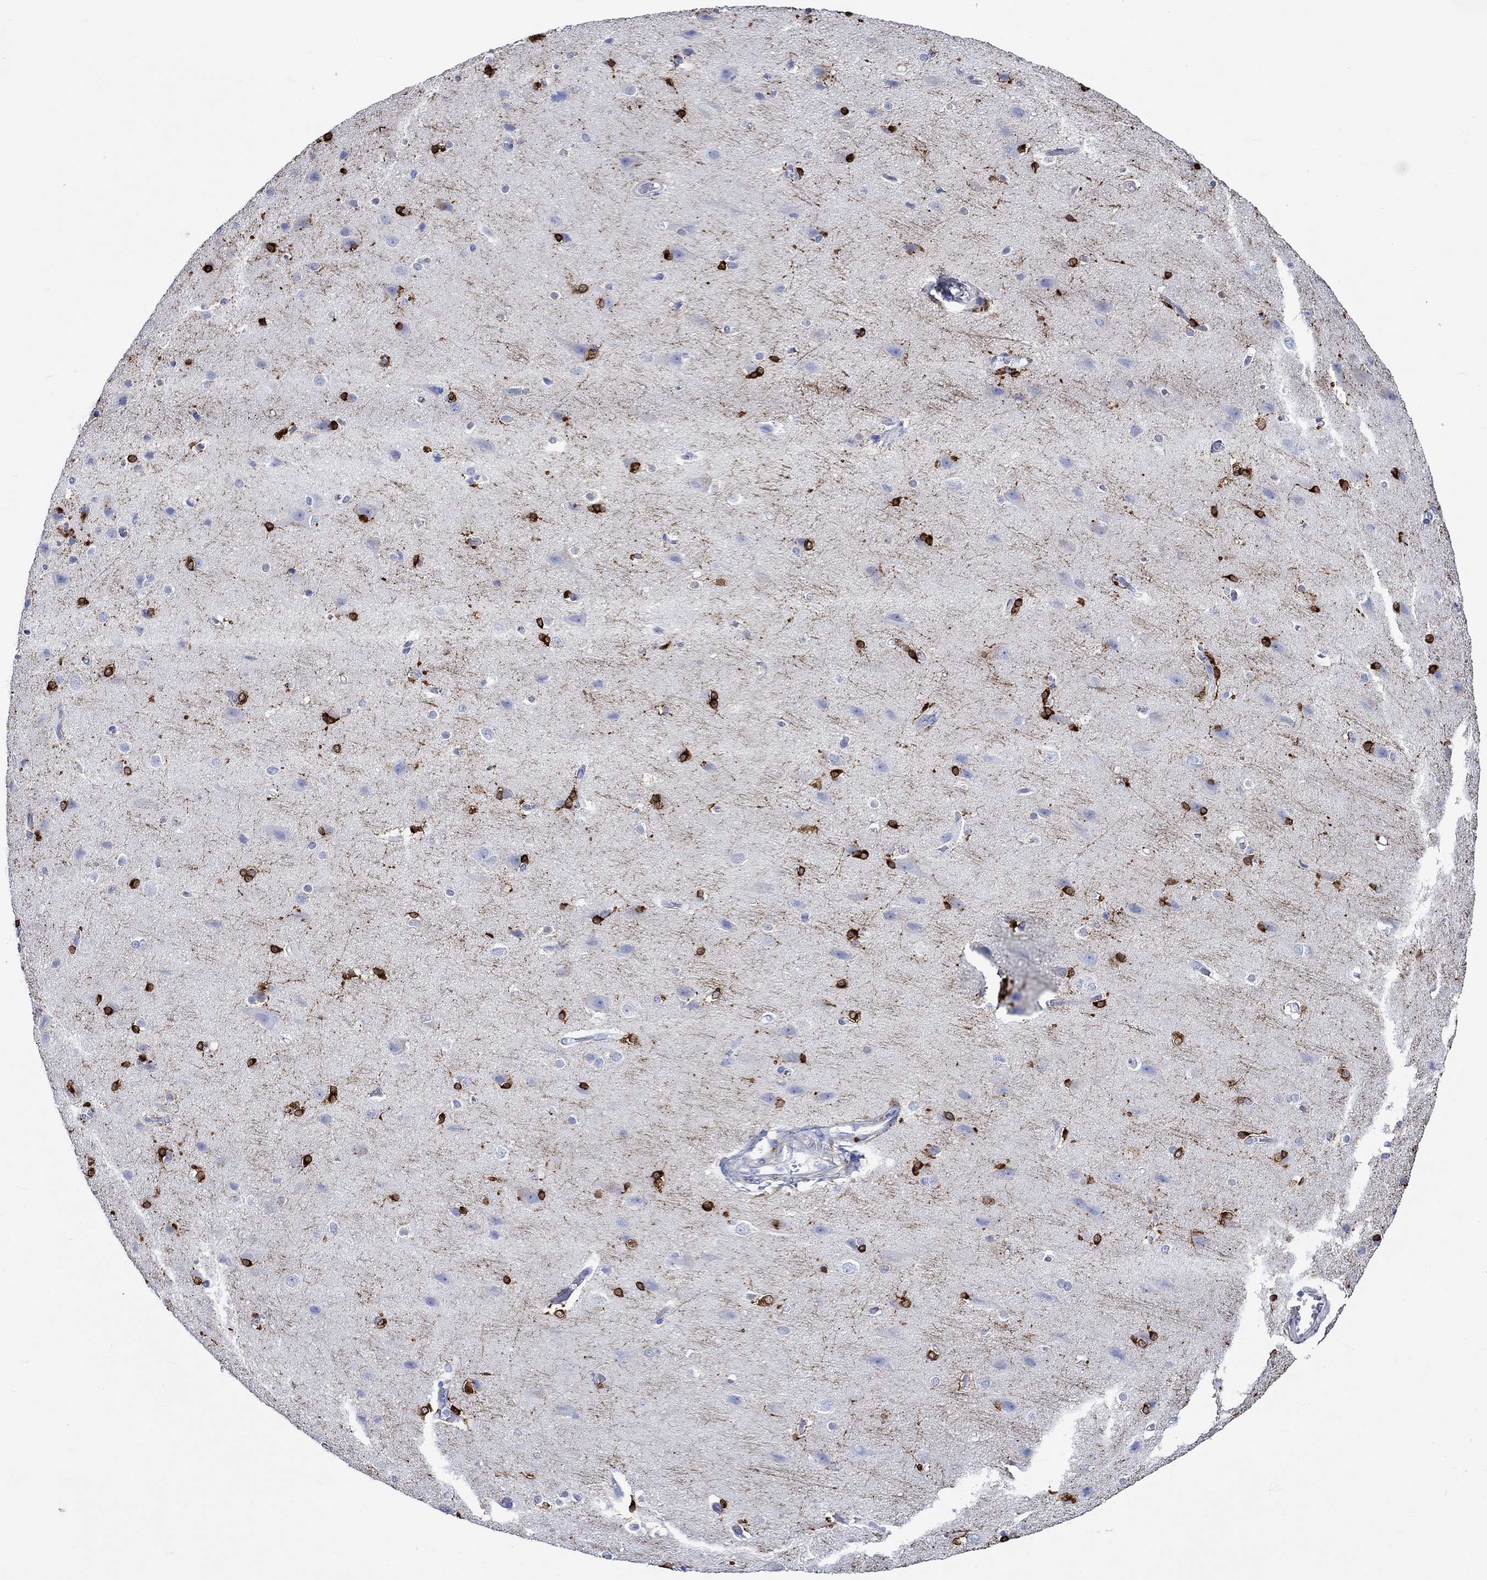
{"staining": {"intensity": "negative", "quantity": "none", "location": "none"}, "tissue": "cerebral cortex", "cell_type": "Endothelial cells", "image_type": "normal", "snomed": [{"axis": "morphology", "description": "Normal tissue, NOS"}, {"axis": "topography", "description": "Cerebral cortex"}], "caption": "IHC micrograph of unremarkable human cerebral cortex stained for a protein (brown), which exhibits no expression in endothelial cells. (Immunohistochemistry (ihc), brightfield microscopy, high magnification).", "gene": "CRYAB", "patient": {"sex": "male", "age": 37}}